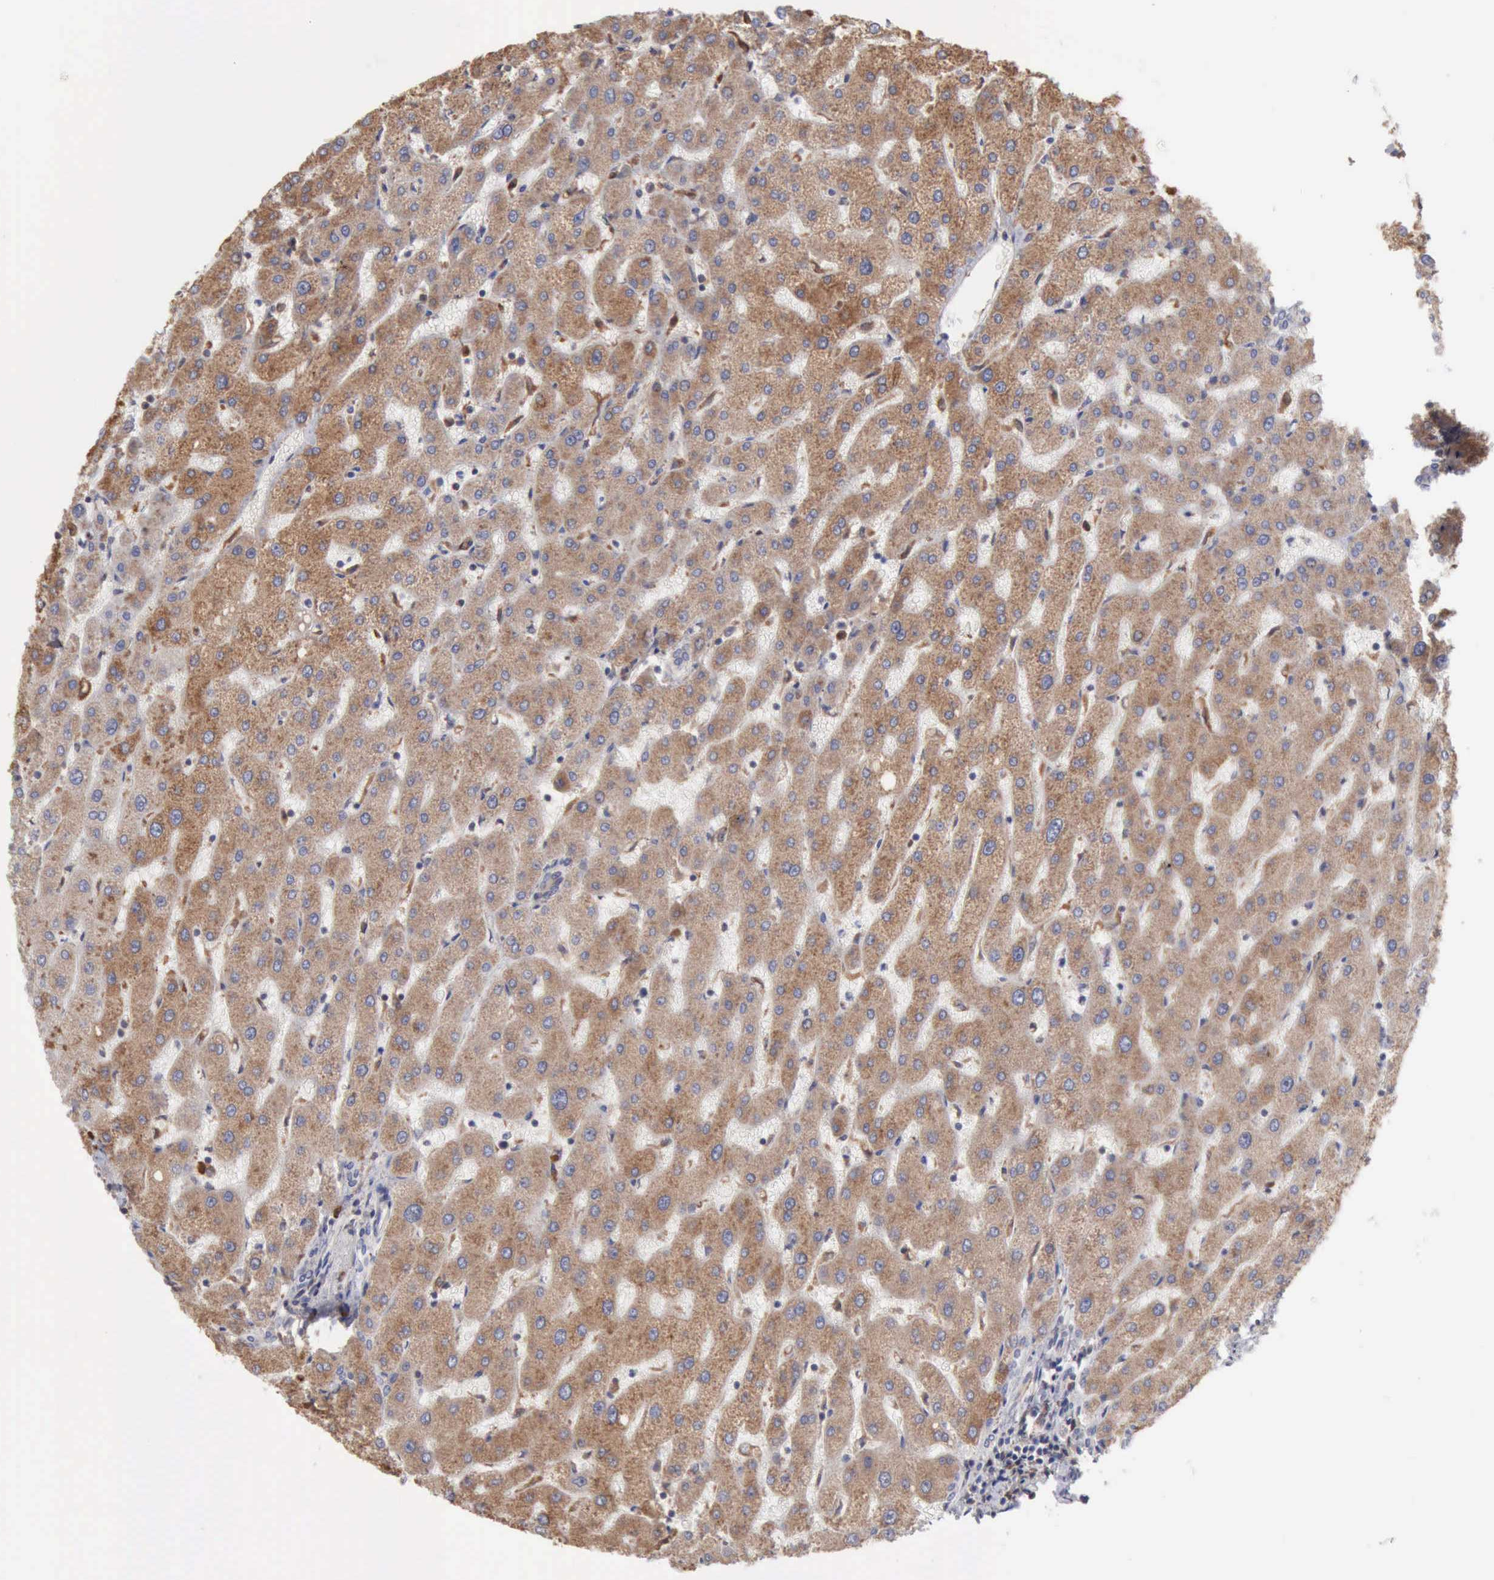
{"staining": {"intensity": "moderate", "quantity": "25%-75%", "location": "cytoplasmic/membranous"}, "tissue": "liver", "cell_type": "Cholangiocytes", "image_type": "normal", "snomed": [{"axis": "morphology", "description": "Normal tissue, NOS"}, {"axis": "topography", "description": "Liver"}], "caption": "Liver stained with DAB IHC demonstrates medium levels of moderate cytoplasmic/membranous expression in approximately 25%-75% of cholangiocytes.", "gene": "APOL2", "patient": {"sex": "male", "age": 67}}